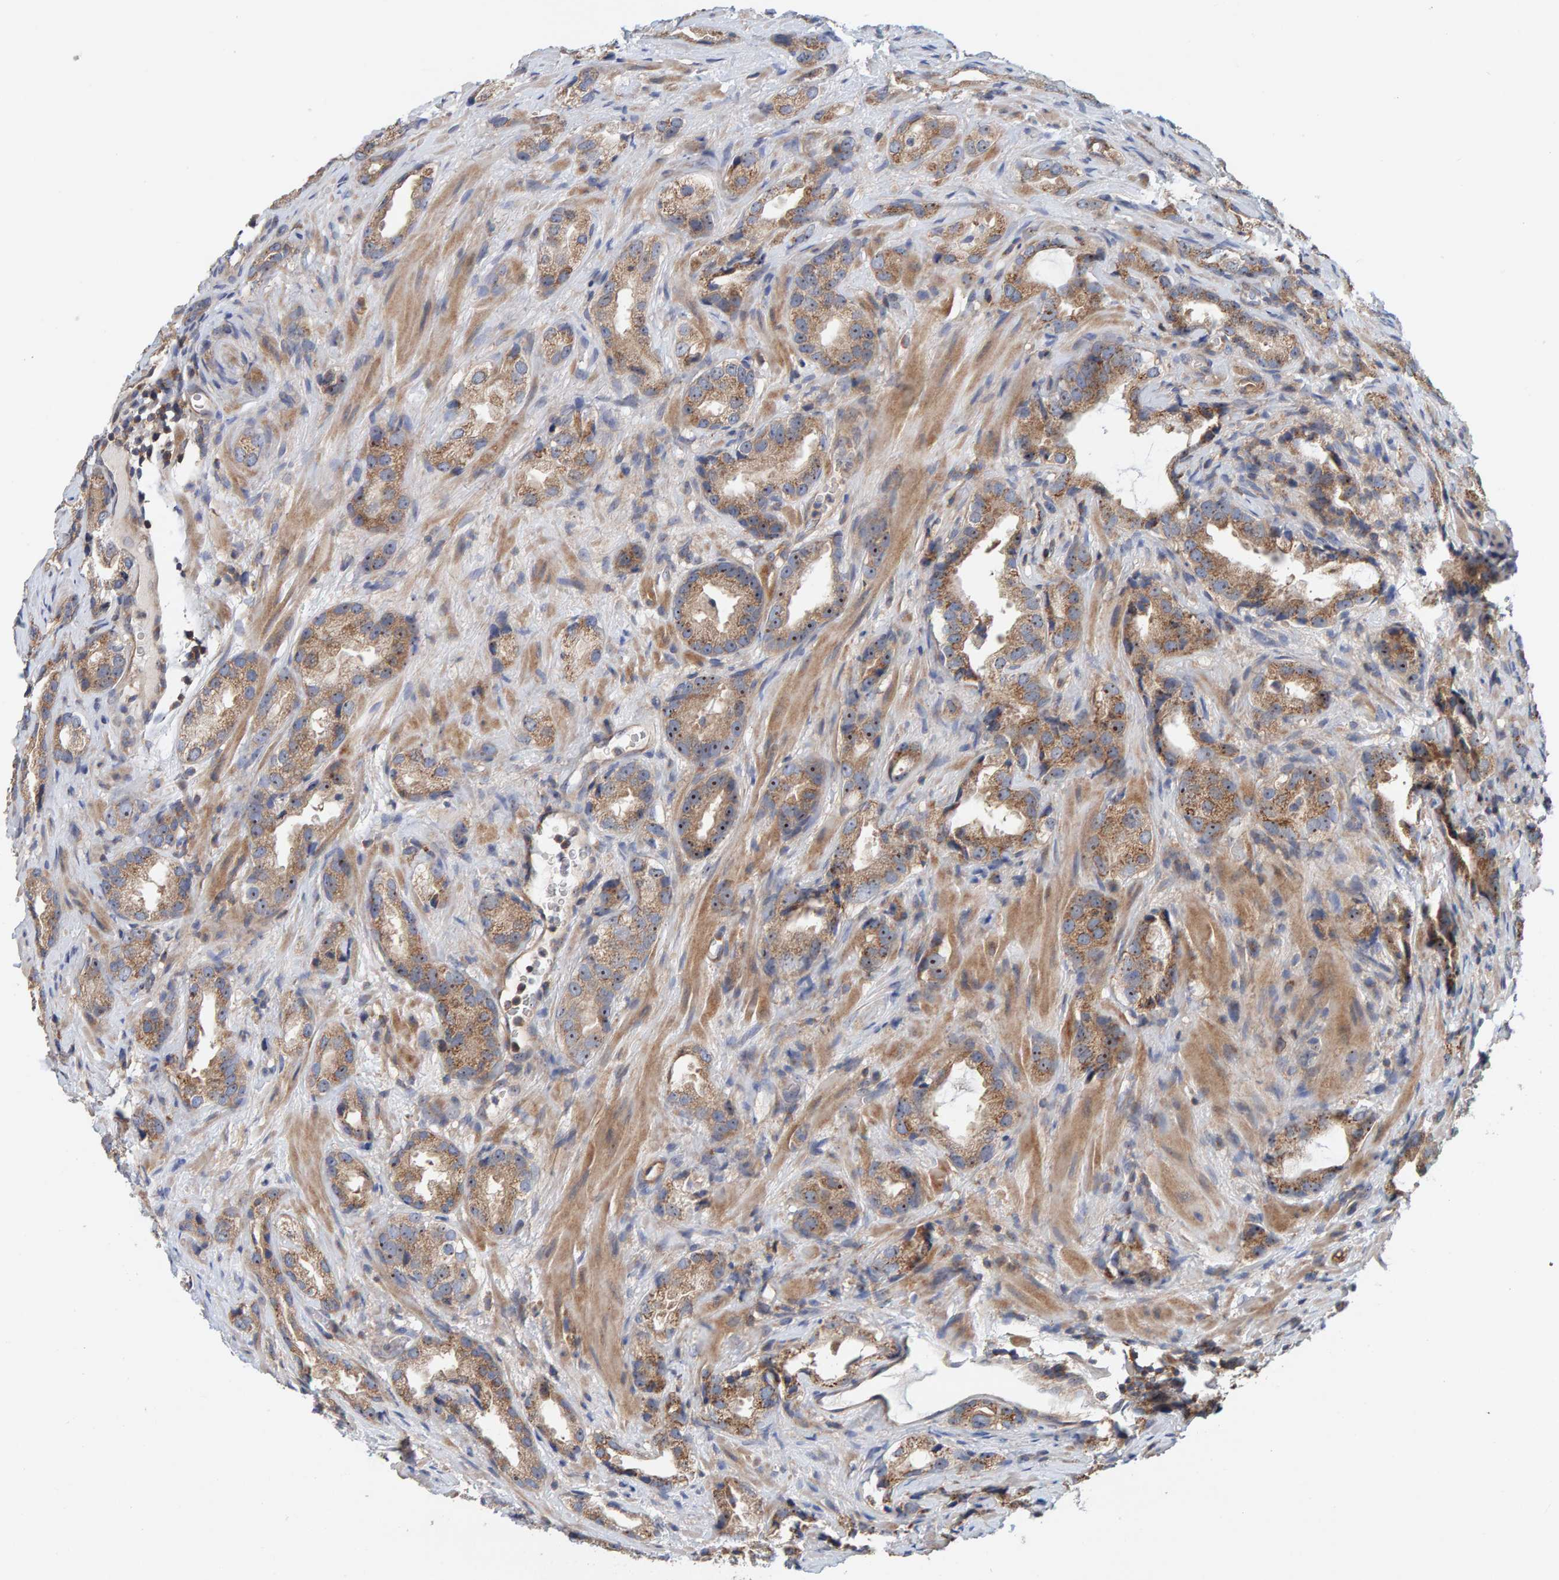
{"staining": {"intensity": "moderate", "quantity": ">75%", "location": "cytoplasmic/membranous,nuclear"}, "tissue": "prostate cancer", "cell_type": "Tumor cells", "image_type": "cancer", "snomed": [{"axis": "morphology", "description": "Adenocarcinoma, High grade"}, {"axis": "topography", "description": "Prostate"}], "caption": "Prostate adenocarcinoma (high-grade) was stained to show a protein in brown. There is medium levels of moderate cytoplasmic/membranous and nuclear expression in about >75% of tumor cells.", "gene": "CCM2", "patient": {"sex": "male", "age": 63}}